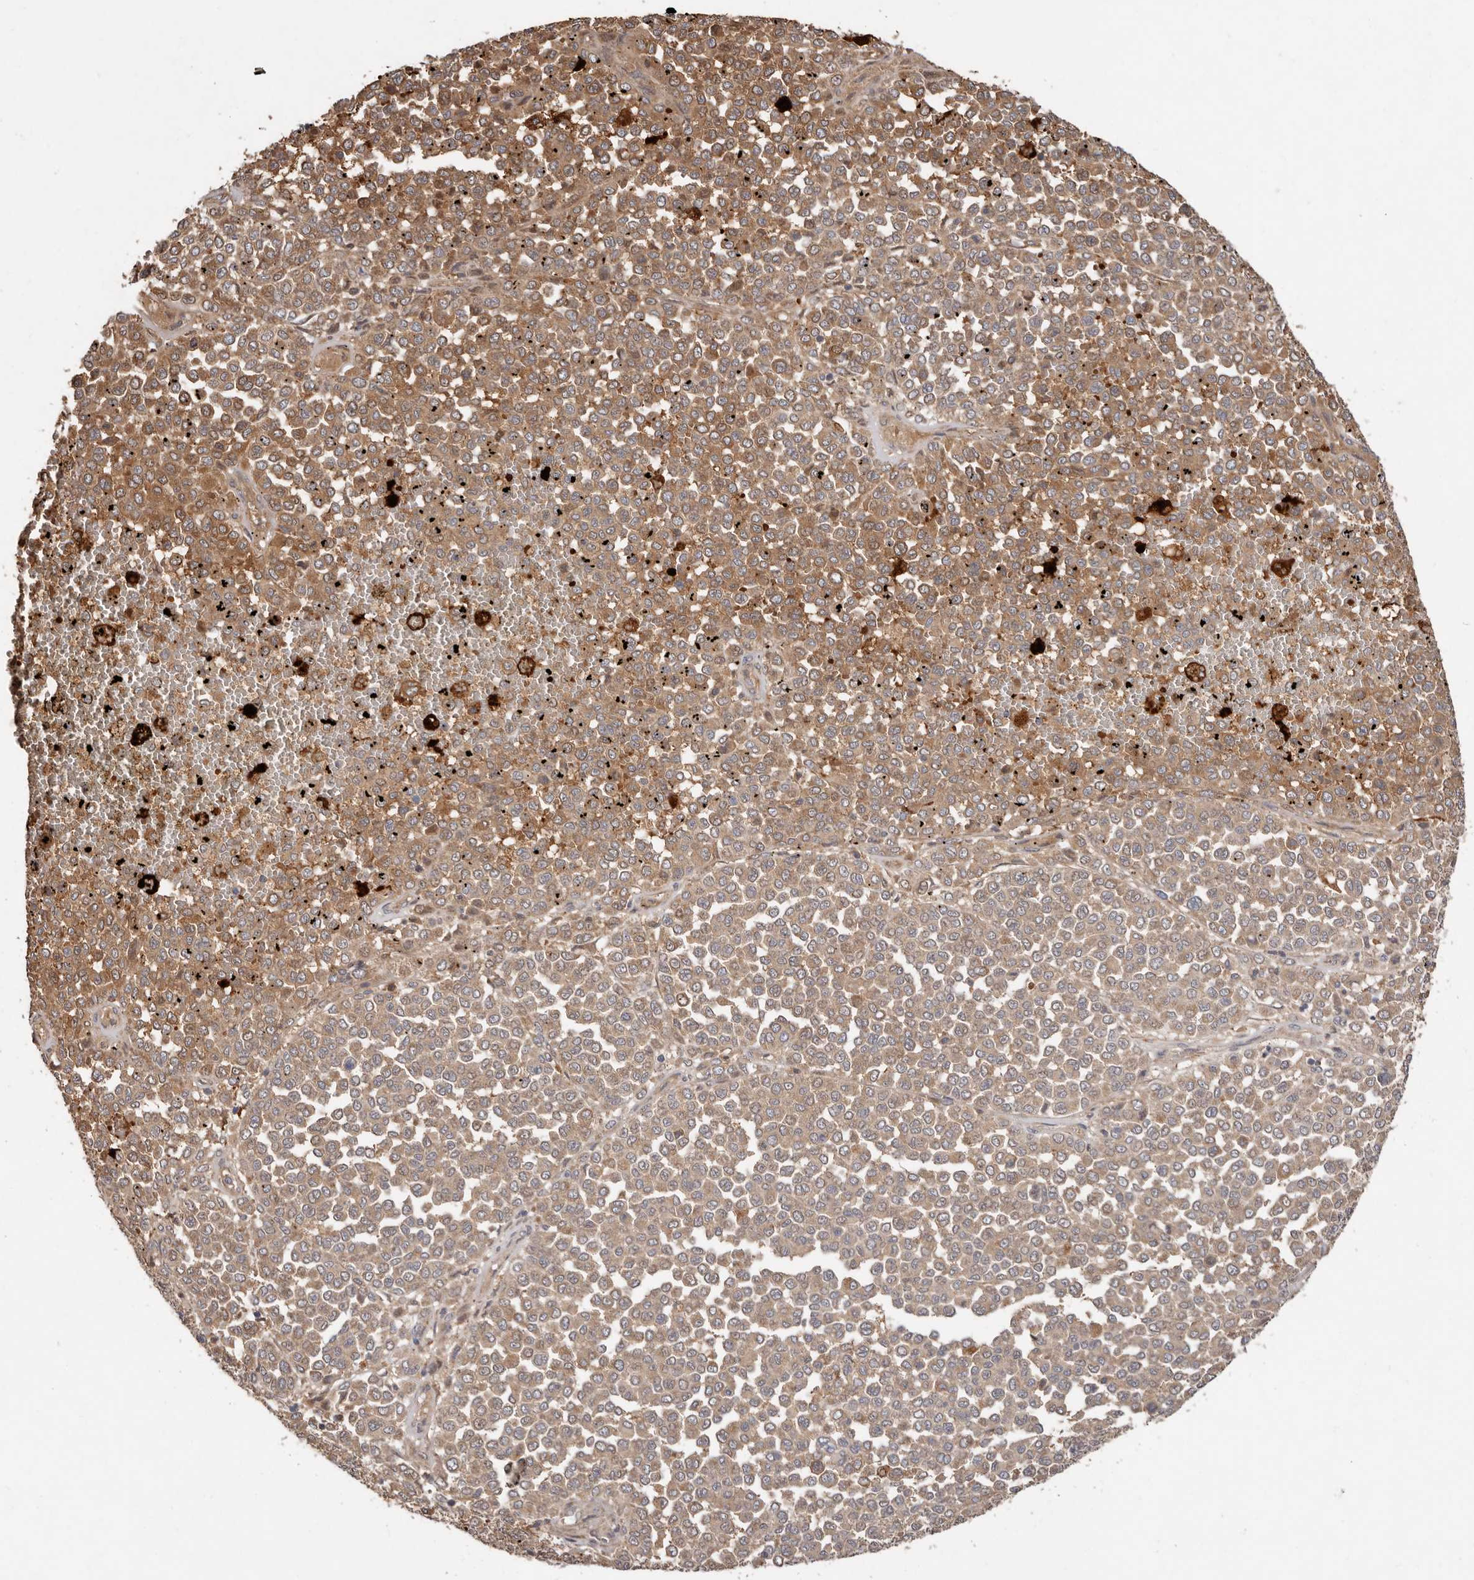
{"staining": {"intensity": "moderate", "quantity": ">75%", "location": "cytoplasmic/membranous"}, "tissue": "melanoma", "cell_type": "Tumor cells", "image_type": "cancer", "snomed": [{"axis": "morphology", "description": "Malignant melanoma, Metastatic site"}, {"axis": "topography", "description": "Pancreas"}], "caption": "Immunohistochemistry (DAB (3,3'-diaminobenzidine)) staining of human malignant melanoma (metastatic site) demonstrates moderate cytoplasmic/membranous protein expression in approximately >75% of tumor cells. The staining was performed using DAB, with brown indicating positive protein expression. Nuclei are stained blue with hematoxylin.", "gene": "GOT1L1", "patient": {"sex": "female", "age": 30}}